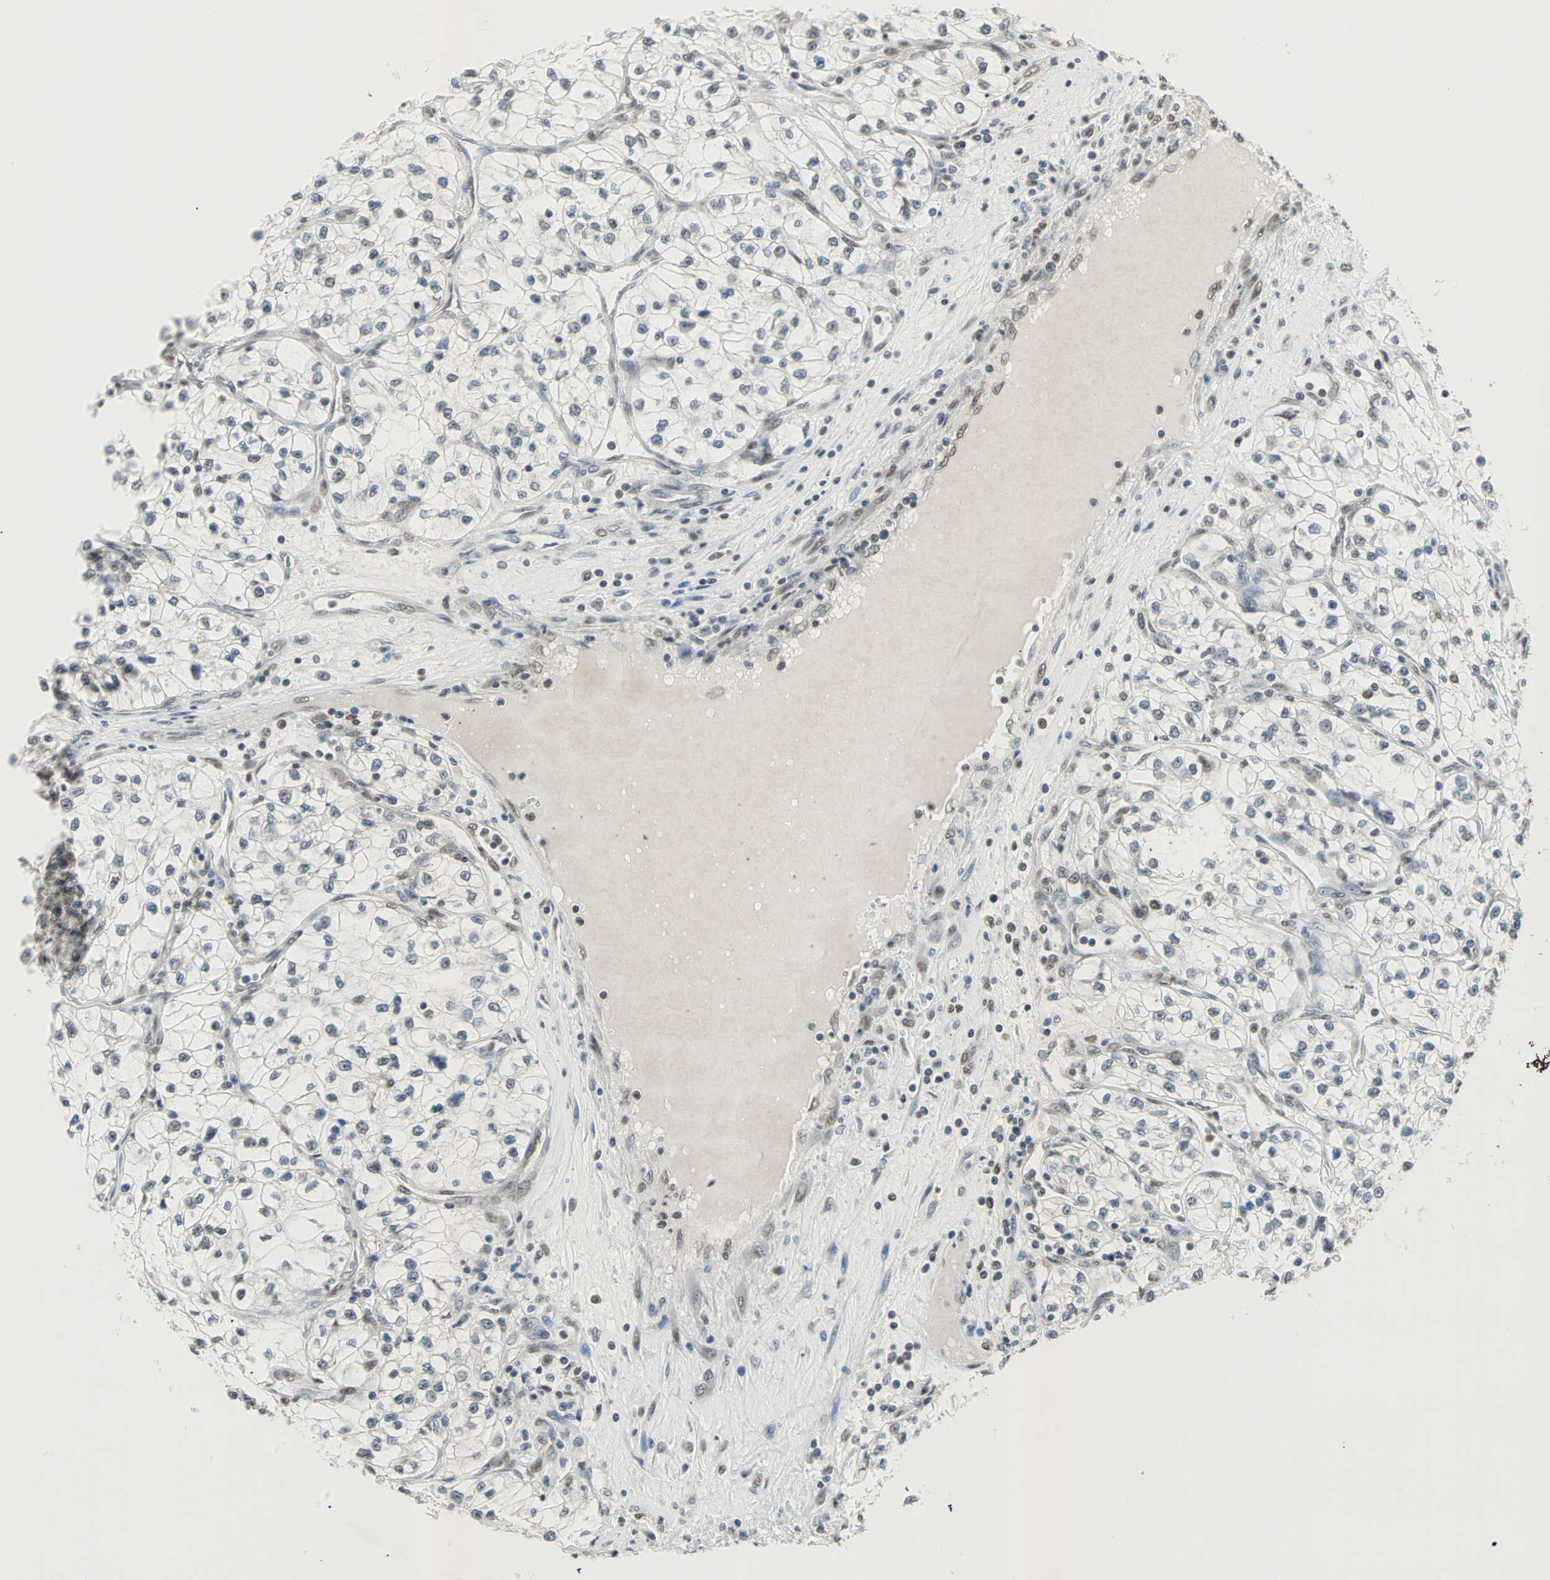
{"staining": {"intensity": "moderate", "quantity": ">75%", "location": "nuclear"}, "tissue": "renal cancer", "cell_type": "Tumor cells", "image_type": "cancer", "snomed": [{"axis": "morphology", "description": "Adenocarcinoma, NOS"}, {"axis": "topography", "description": "Kidney"}], "caption": "There is medium levels of moderate nuclear positivity in tumor cells of renal adenocarcinoma, as demonstrated by immunohistochemical staining (brown color).", "gene": "DAZAP1", "patient": {"sex": "female", "age": 57}}